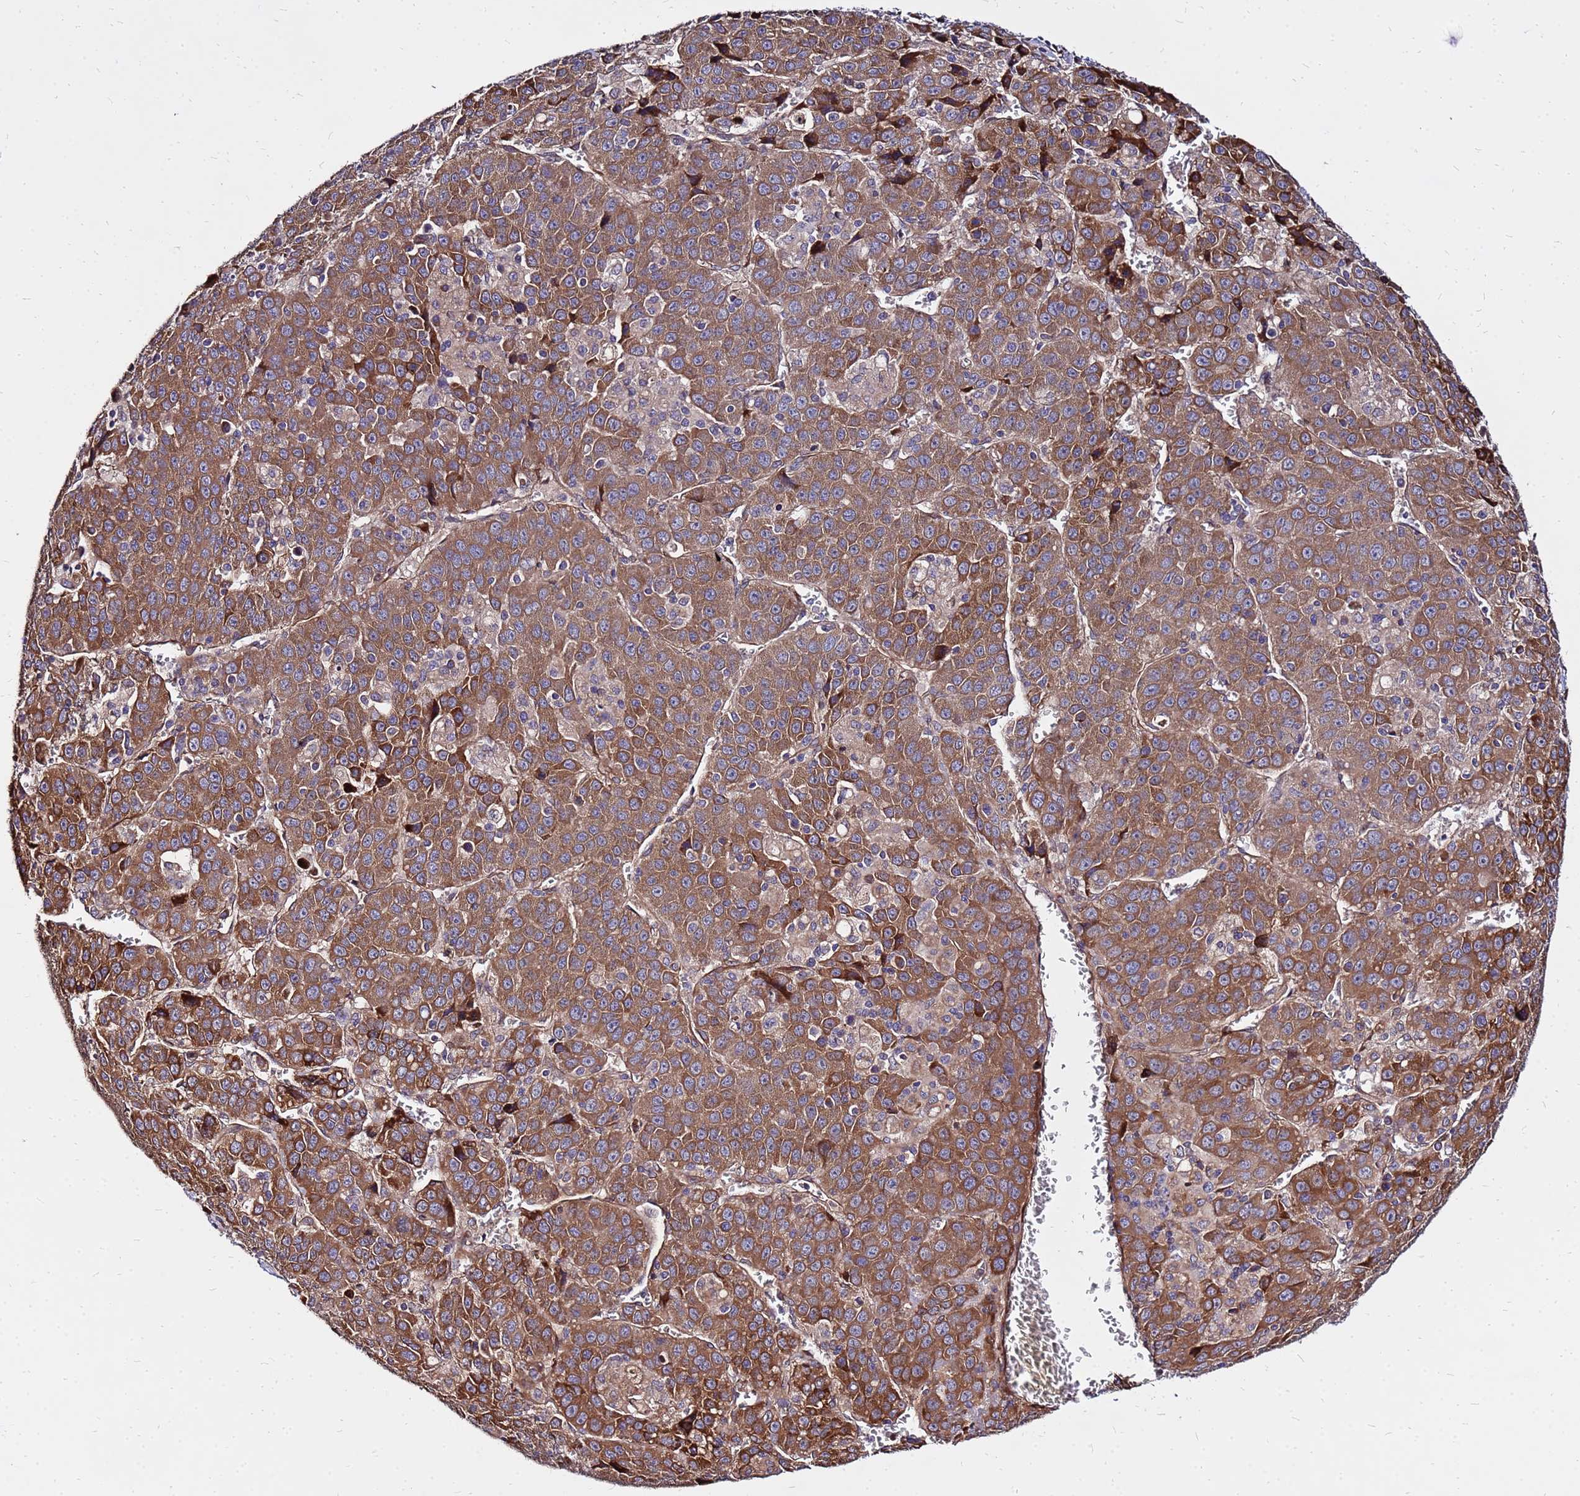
{"staining": {"intensity": "strong", "quantity": ">75%", "location": "cytoplasmic/membranous"}, "tissue": "liver cancer", "cell_type": "Tumor cells", "image_type": "cancer", "snomed": [{"axis": "morphology", "description": "Carcinoma, Hepatocellular, NOS"}, {"axis": "topography", "description": "Liver"}], "caption": "The image demonstrates staining of liver hepatocellular carcinoma, revealing strong cytoplasmic/membranous protein expression (brown color) within tumor cells.", "gene": "WWC2", "patient": {"sex": "female", "age": 53}}